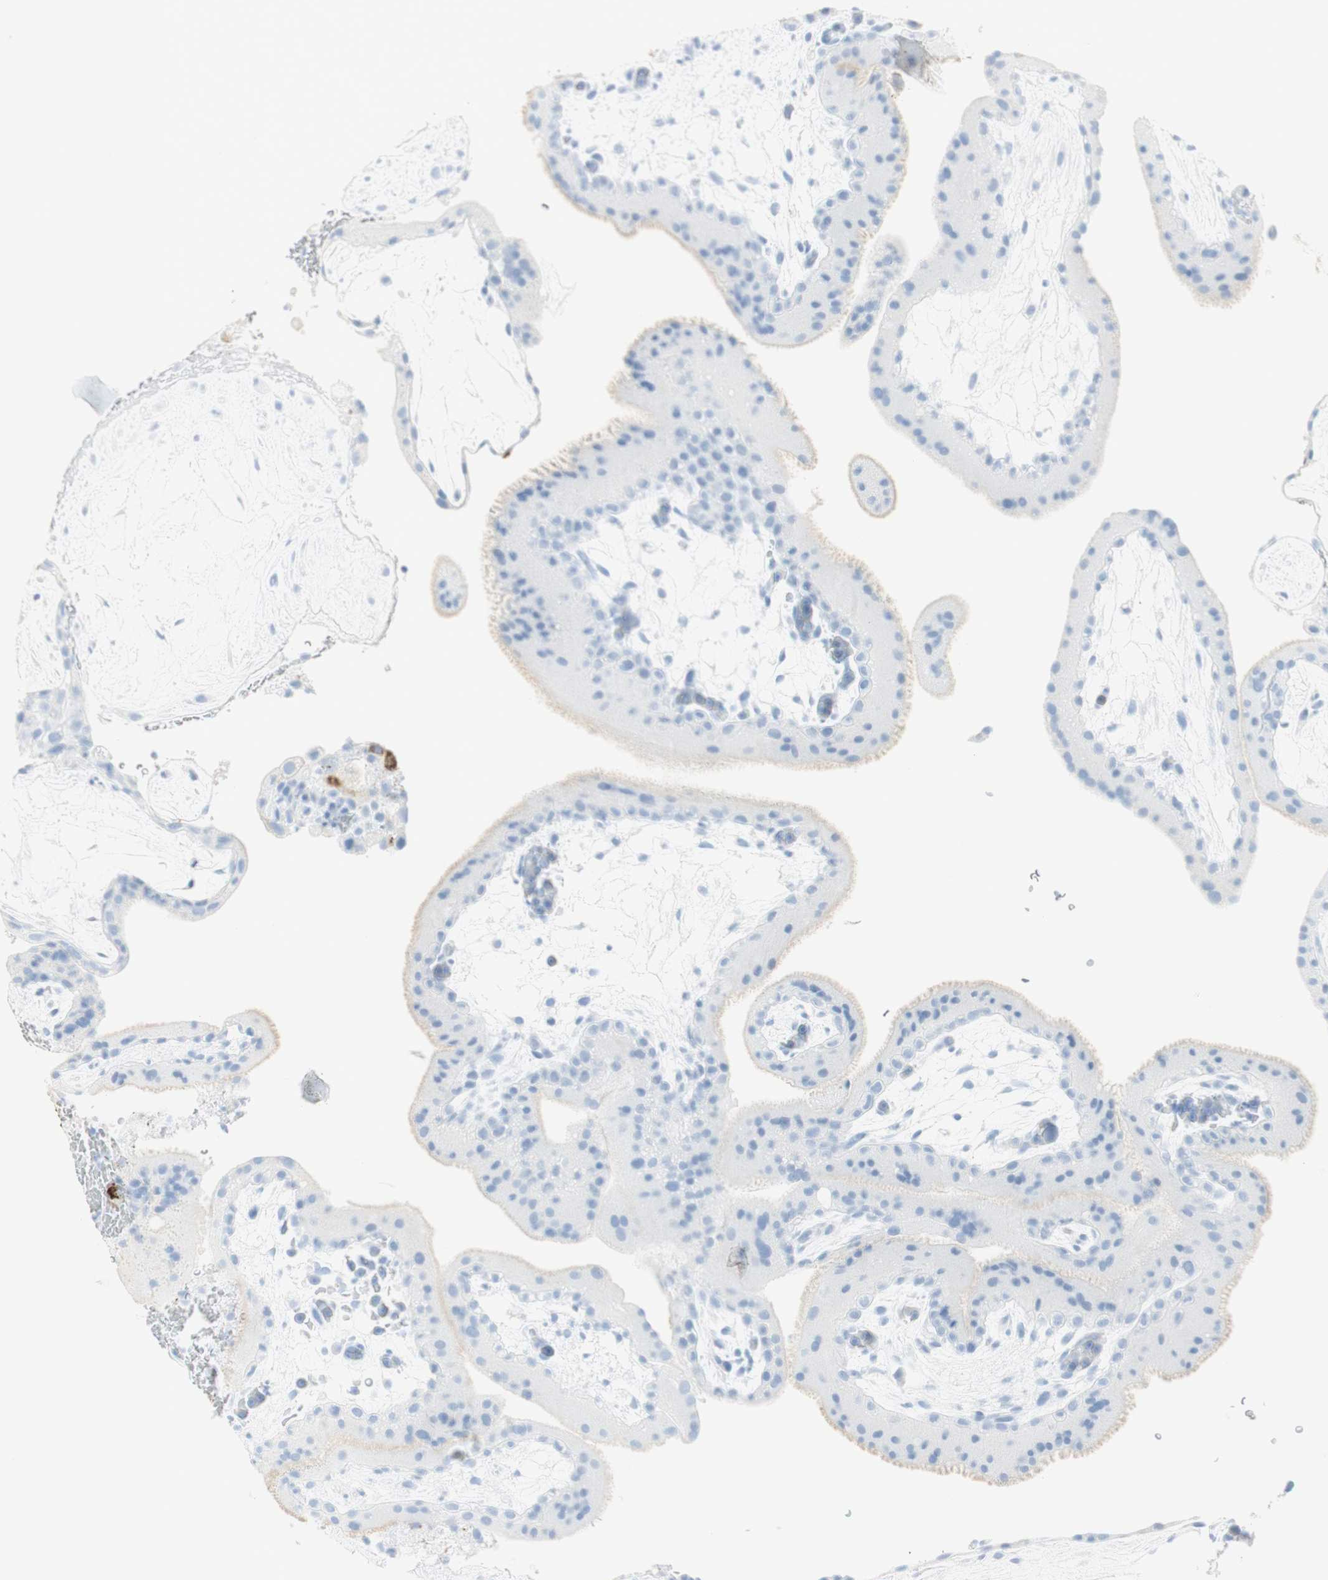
{"staining": {"intensity": "negative", "quantity": "none", "location": "none"}, "tissue": "placenta", "cell_type": "Decidual cells", "image_type": "normal", "snomed": [{"axis": "morphology", "description": "Normal tissue, NOS"}, {"axis": "topography", "description": "Placenta"}], "caption": "Immunohistochemistry photomicrograph of benign placenta: placenta stained with DAB displays no significant protein expression in decidual cells.", "gene": "NAPSA", "patient": {"sex": "female", "age": 19}}